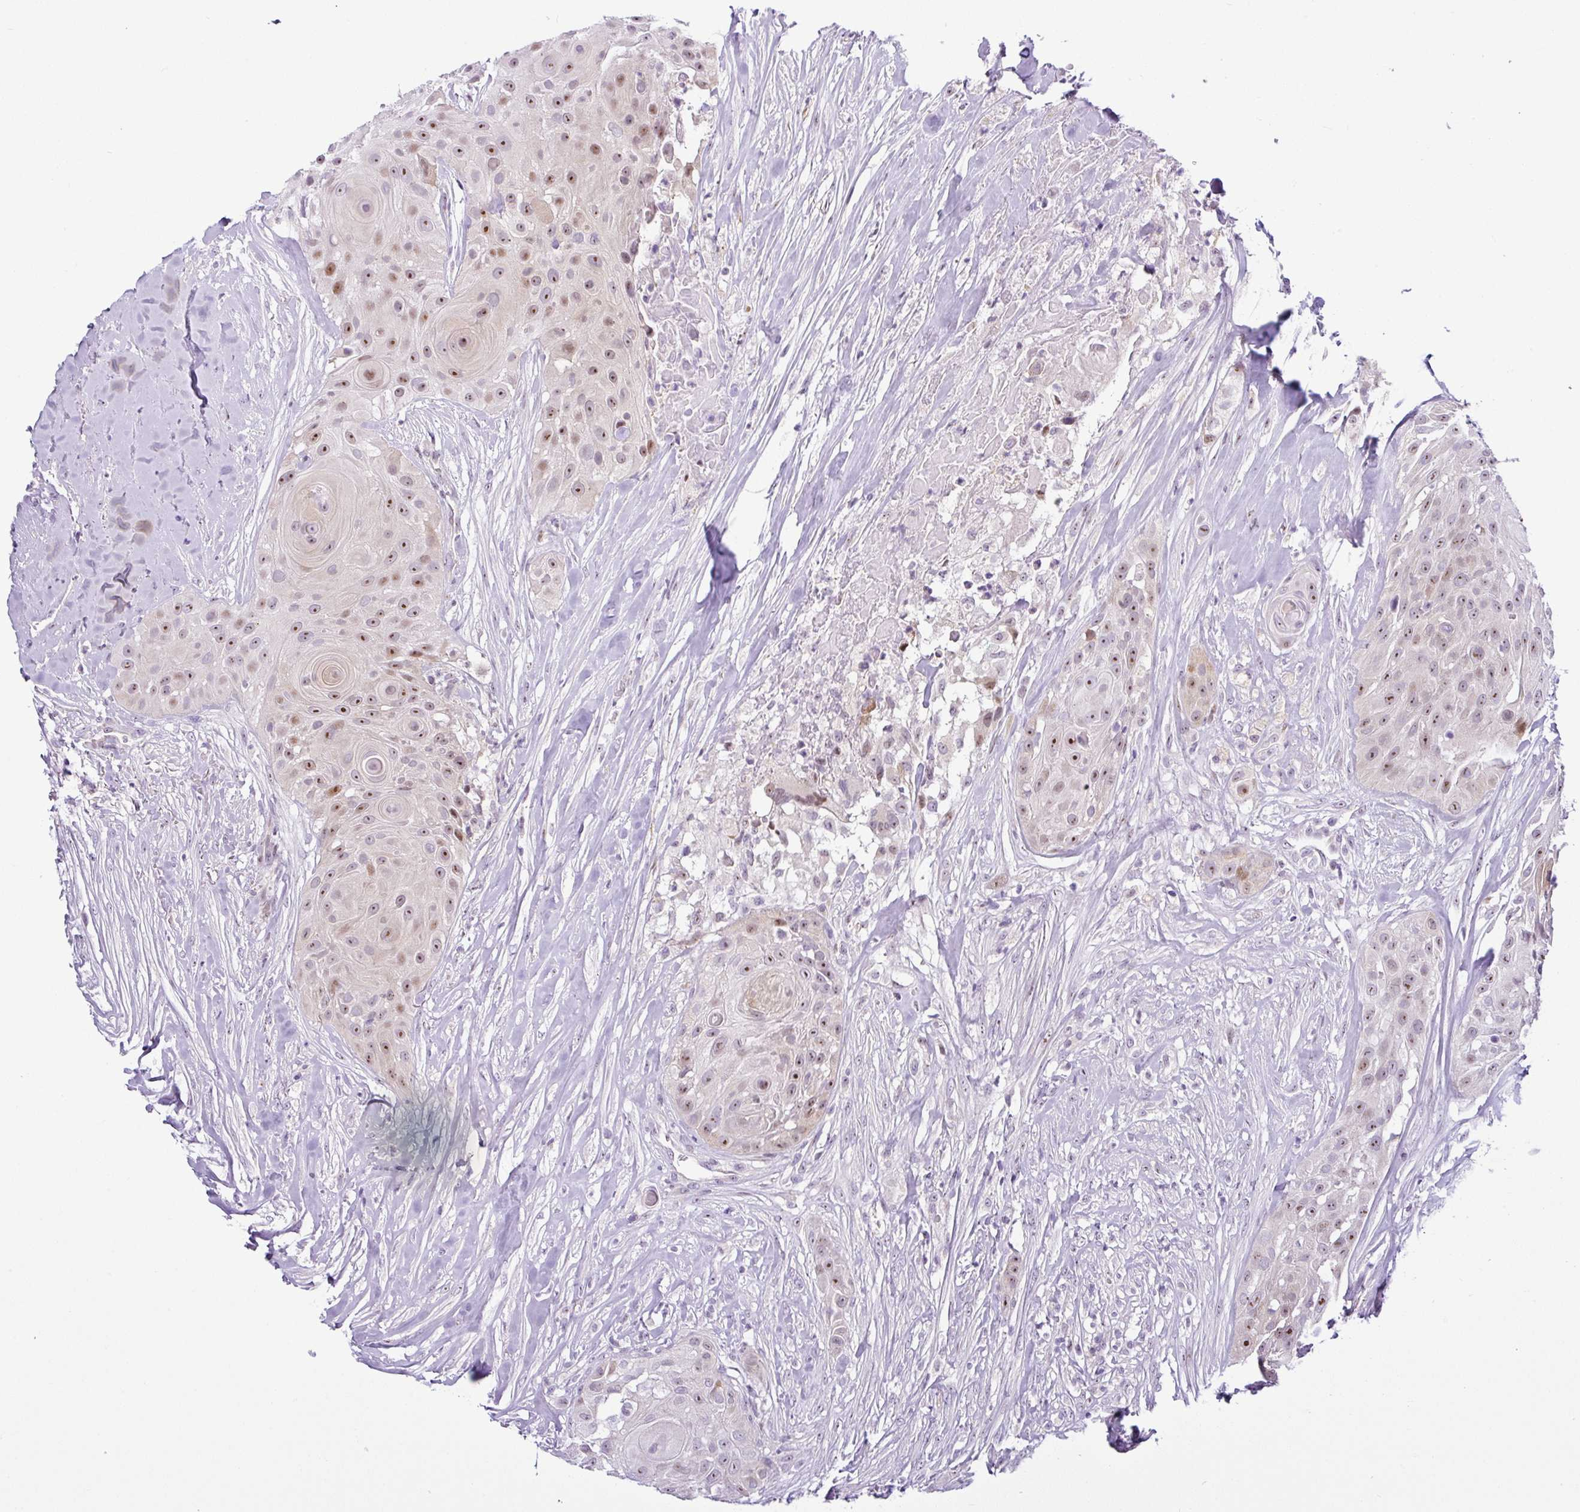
{"staining": {"intensity": "moderate", "quantity": ">75%", "location": "nuclear"}, "tissue": "head and neck cancer", "cell_type": "Tumor cells", "image_type": "cancer", "snomed": [{"axis": "morphology", "description": "Squamous cell carcinoma, NOS"}, {"axis": "topography", "description": "Head-Neck"}], "caption": "Approximately >75% of tumor cells in human squamous cell carcinoma (head and neck) show moderate nuclear protein staining as visualized by brown immunohistochemical staining.", "gene": "NDUFB2", "patient": {"sex": "male", "age": 83}}